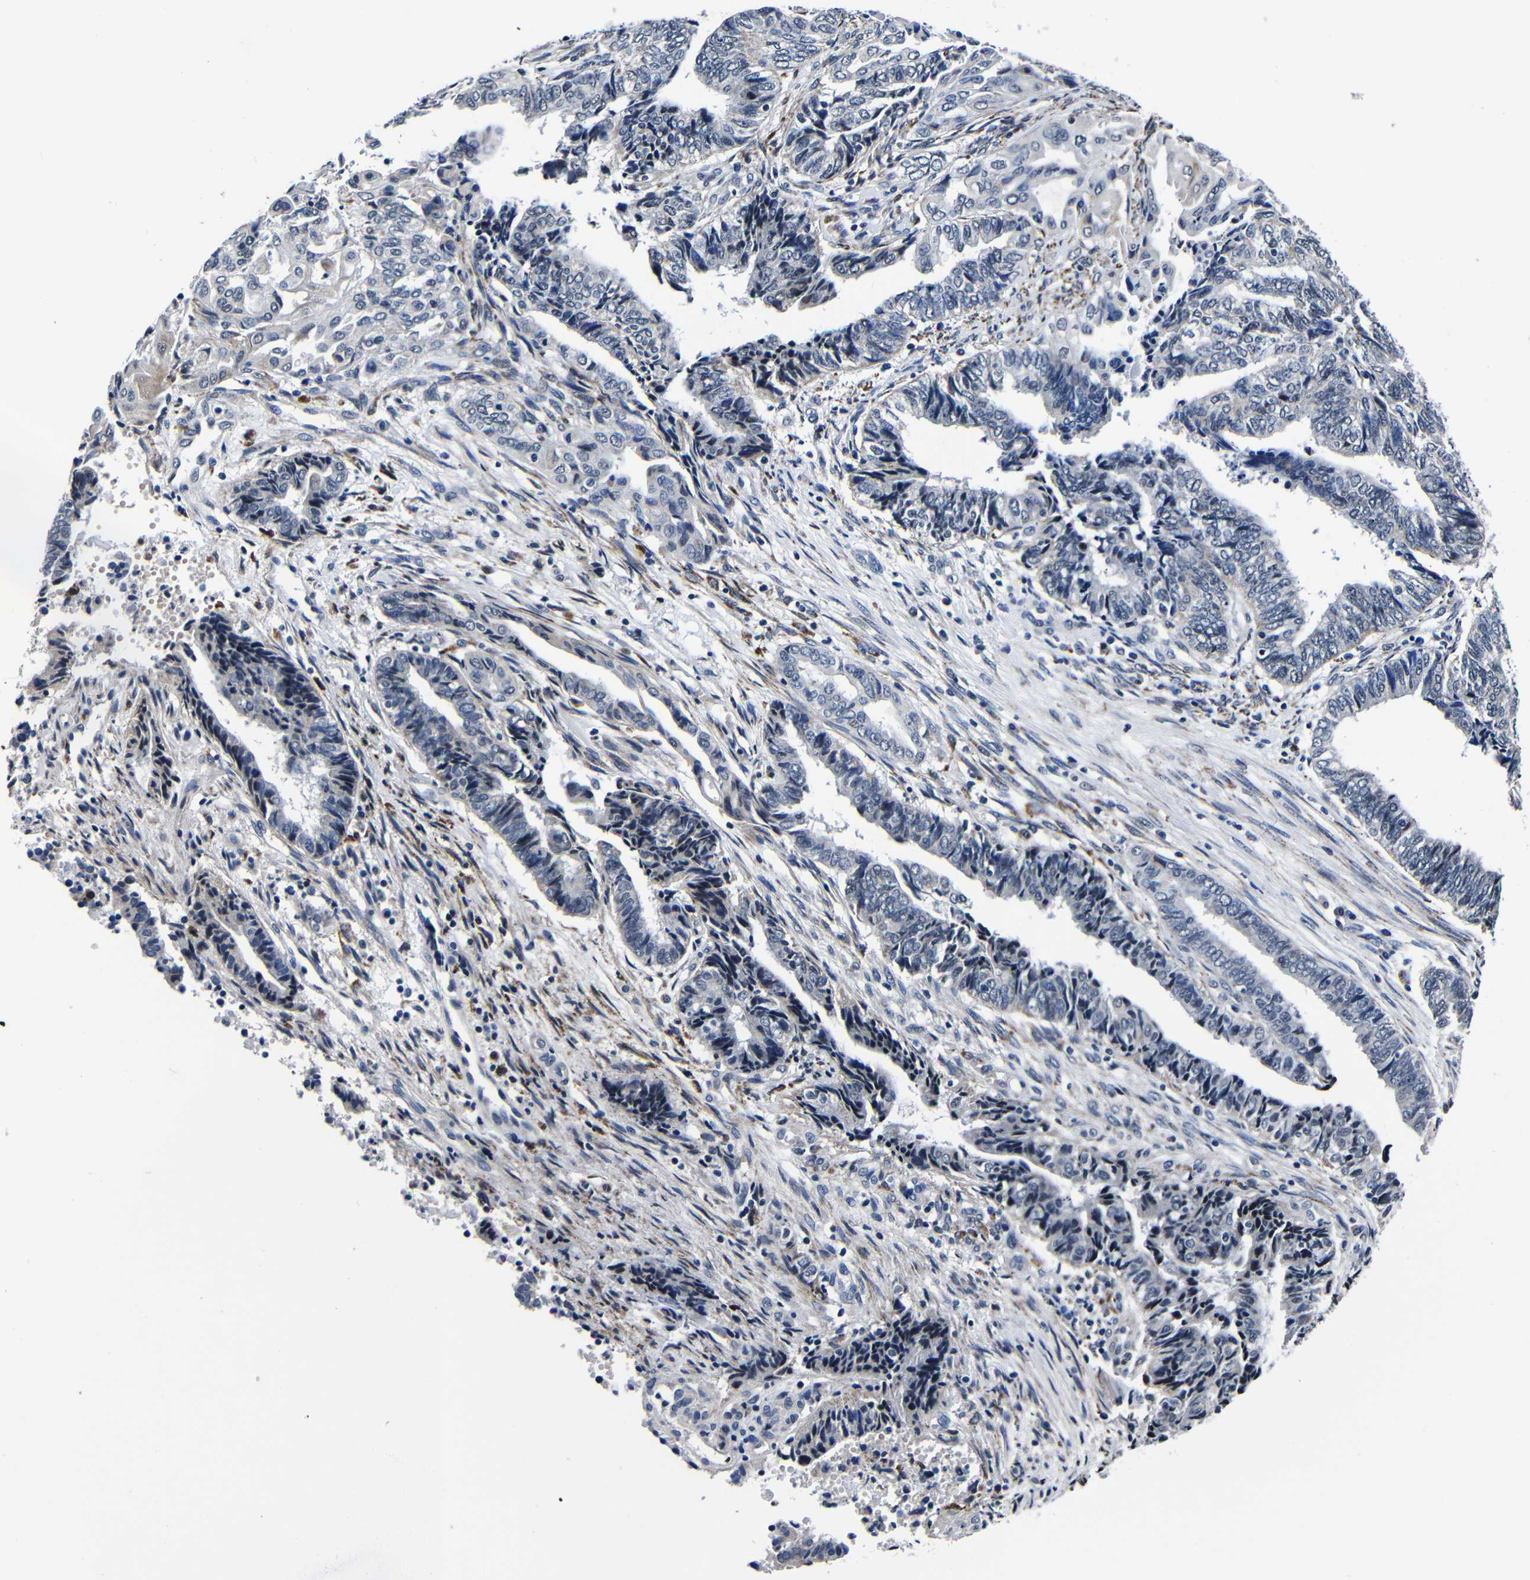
{"staining": {"intensity": "negative", "quantity": "none", "location": "none"}, "tissue": "endometrial cancer", "cell_type": "Tumor cells", "image_type": "cancer", "snomed": [{"axis": "morphology", "description": "Adenocarcinoma, NOS"}, {"axis": "topography", "description": "Uterus"}, {"axis": "topography", "description": "Endometrium"}], "caption": "A photomicrograph of endometrial adenocarcinoma stained for a protein shows no brown staining in tumor cells.", "gene": "DEPP1", "patient": {"sex": "female", "age": 70}}